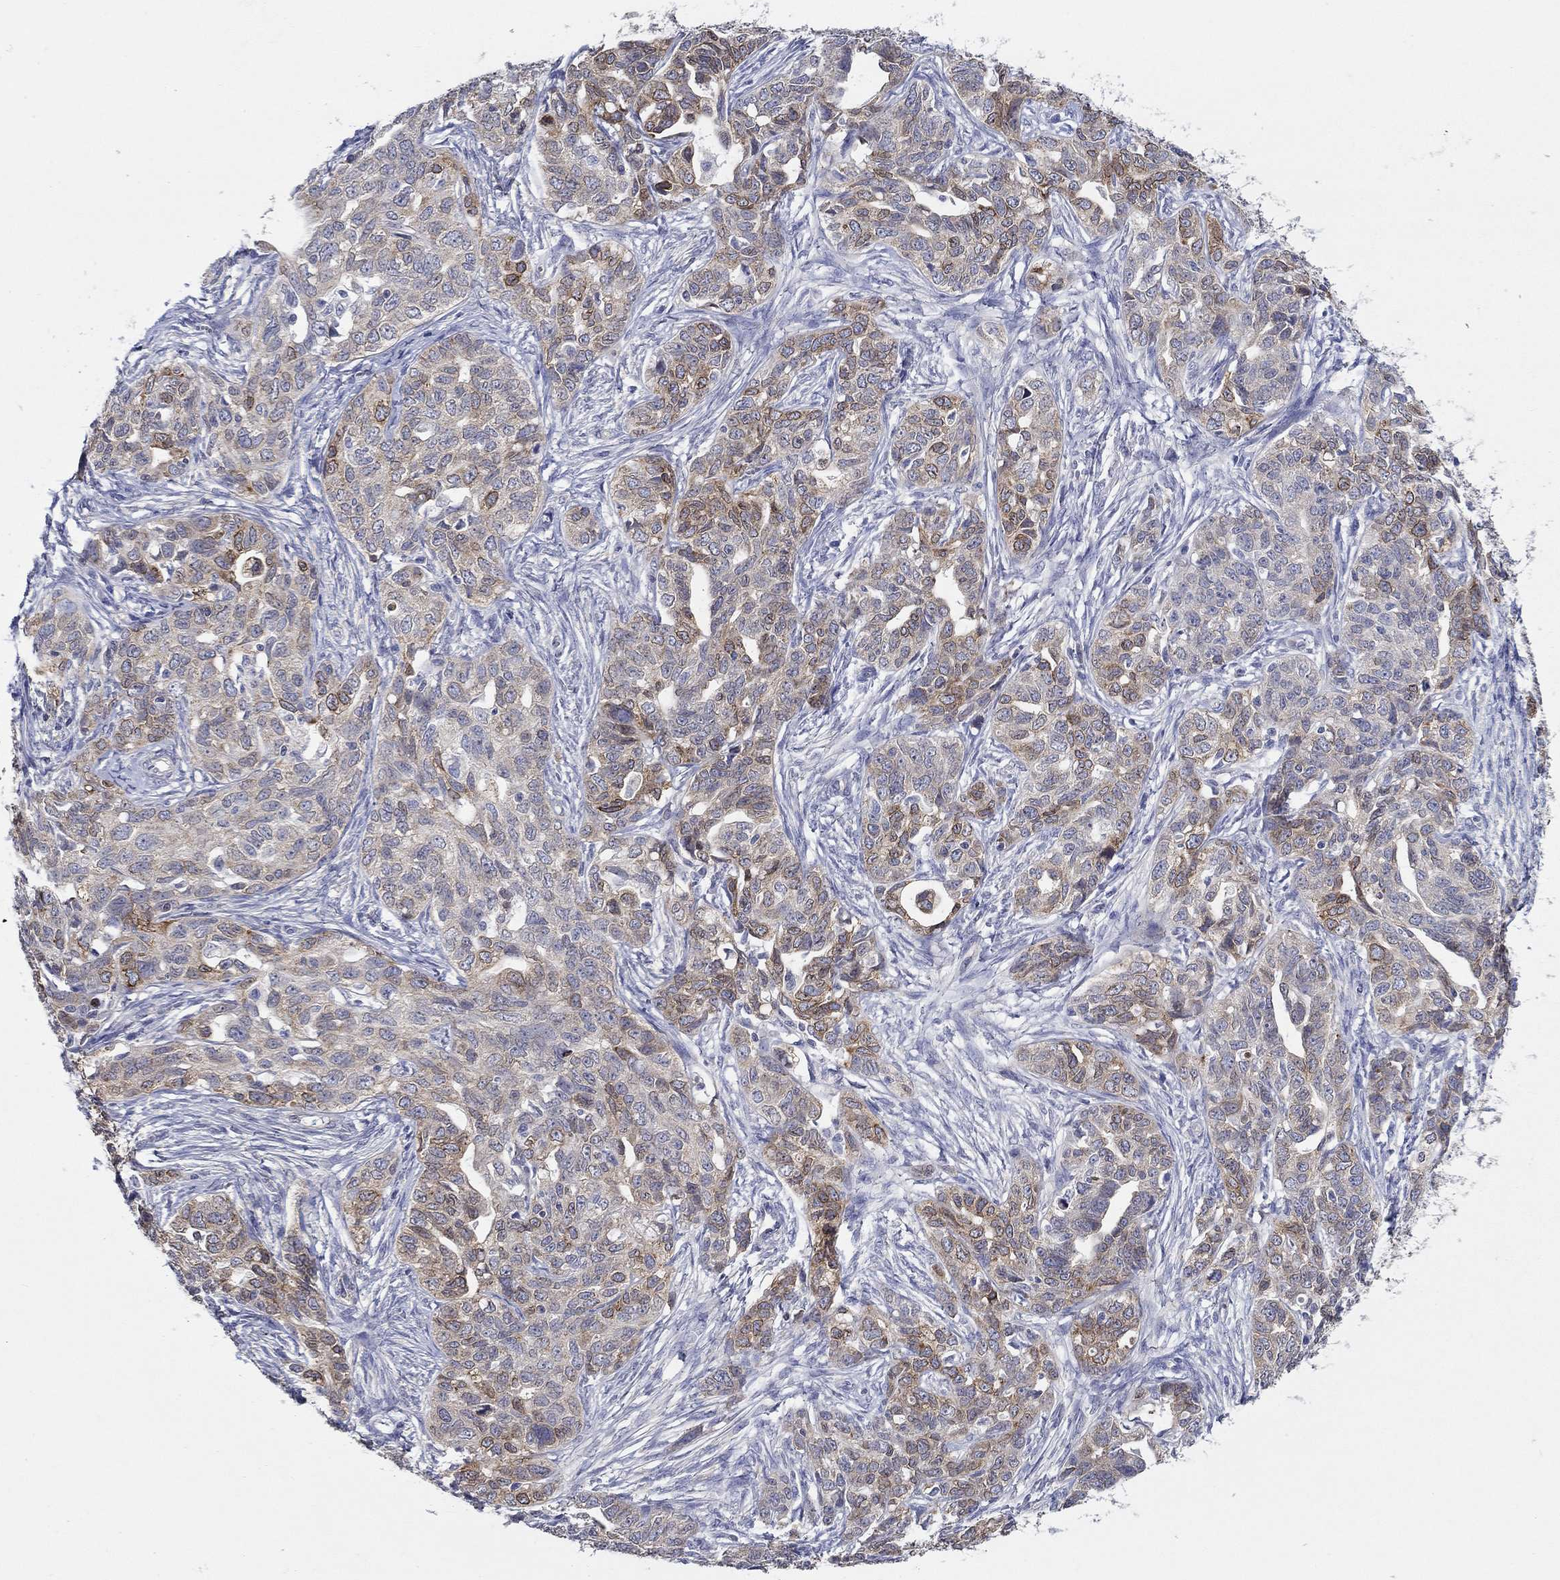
{"staining": {"intensity": "moderate", "quantity": "25%-75%", "location": "cytoplasmic/membranous"}, "tissue": "ovarian cancer", "cell_type": "Tumor cells", "image_type": "cancer", "snomed": [{"axis": "morphology", "description": "Cystadenocarcinoma, serous, NOS"}, {"axis": "topography", "description": "Ovary"}], "caption": "Immunohistochemical staining of human ovarian serous cystadenocarcinoma reveals medium levels of moderate cytoplasmic/membranous staining in about 25%-75% of tumor cells. (Brightfield microscopy of DAB IHC at high magnification).", "gene": "ERMP1", "patient": {"sex": "female", "age": 71}}